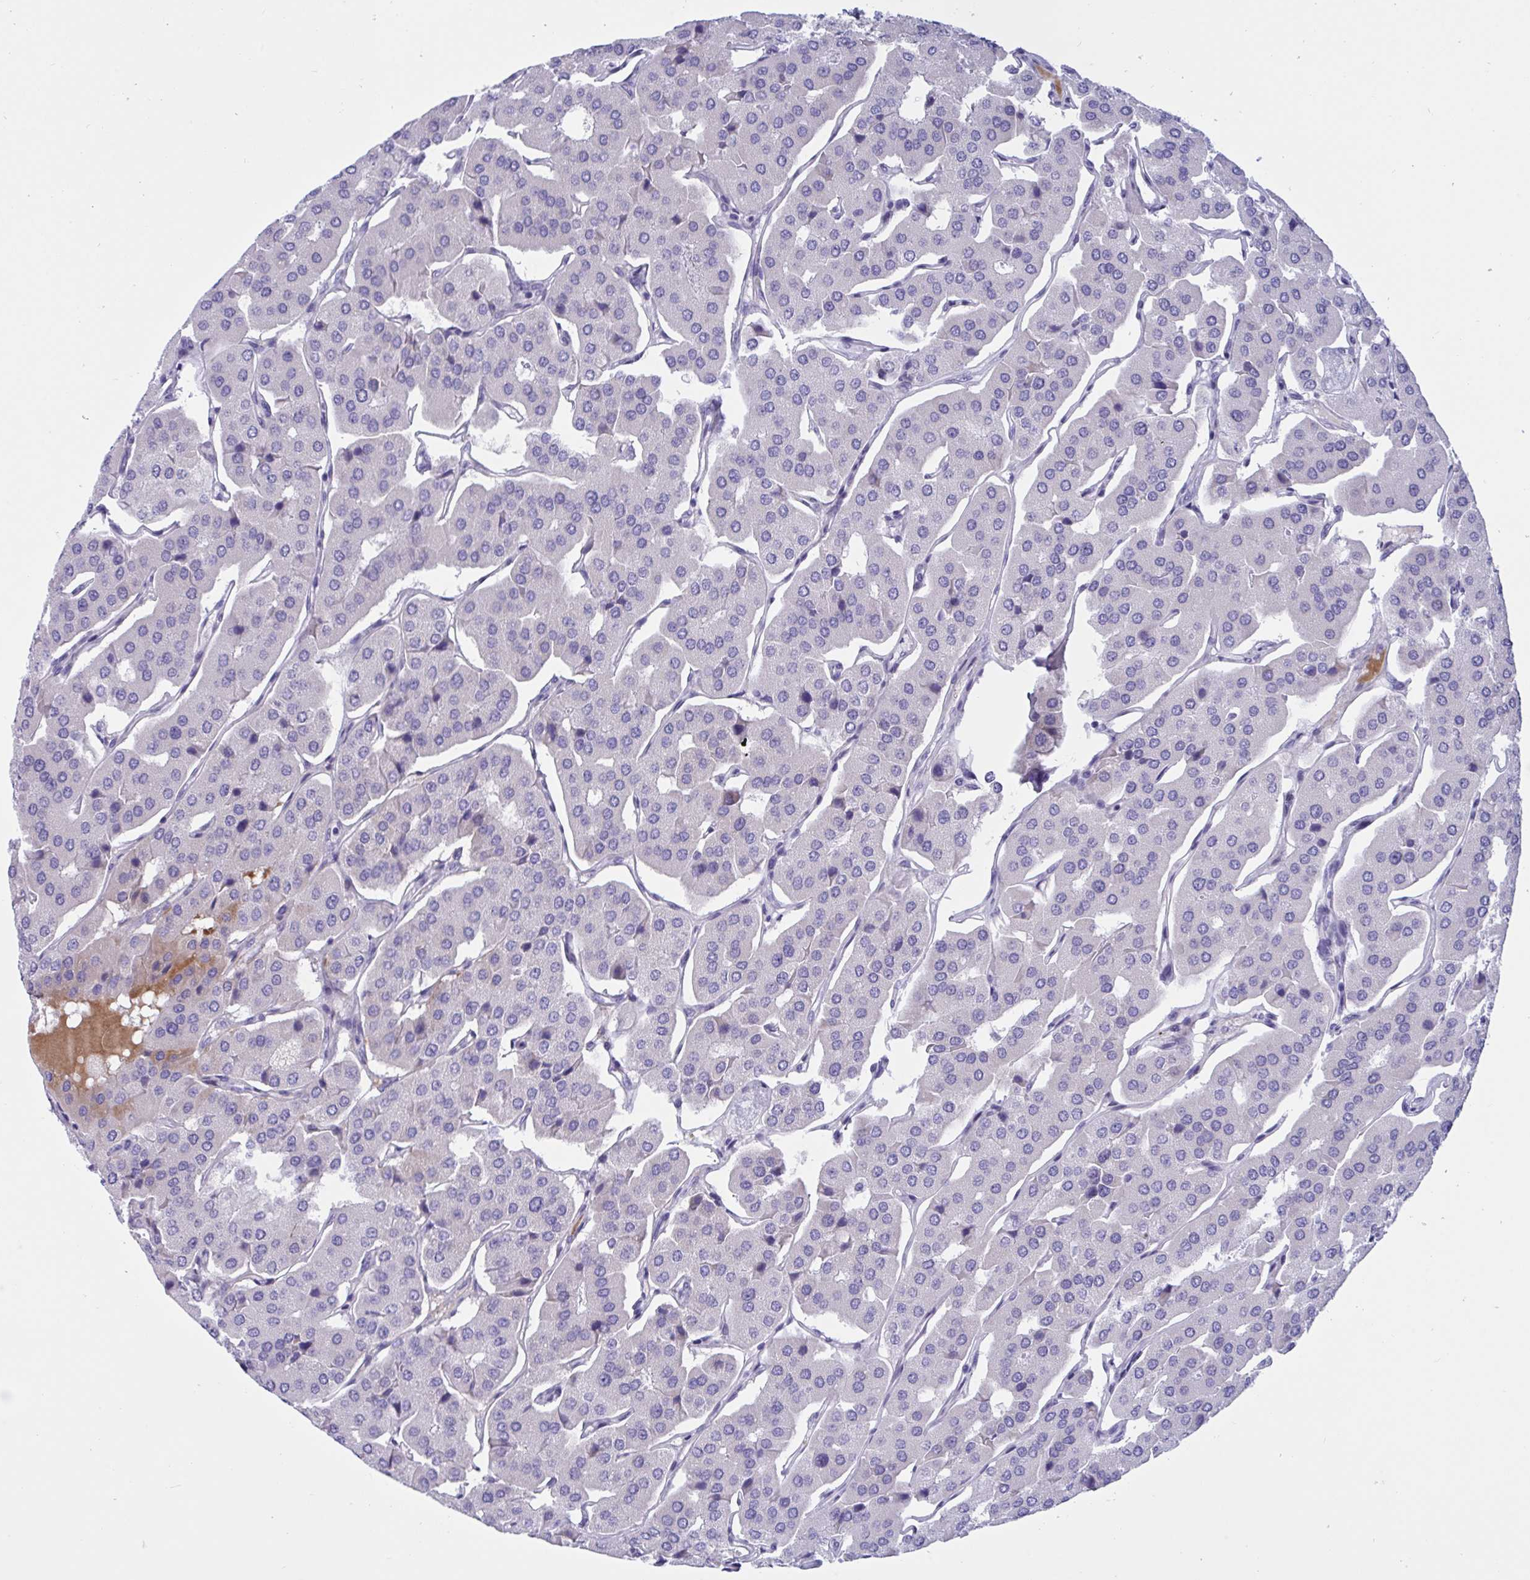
{"staining": {"intensity": "negative", "quantity": "none", "location": "none"}, "tissue": "parathyroid gland", "cell_type": "Glandular cells", "image_type": "normal", "snomed": [{"axis": "morphology", "description": "Normal tissue, NOS"}, {"axis": "morphology", "description": "Adenoma, NOS"}, {"axis": "topography", "description": "Parathyroid gland"}], "caption": "Human parathyroid gland stained for a protein using immunohistochemistry (IHC) shows no positivity in glandular cells.", "gene": "OXLD1", "patient": {"sex": "female", "age": 86}}